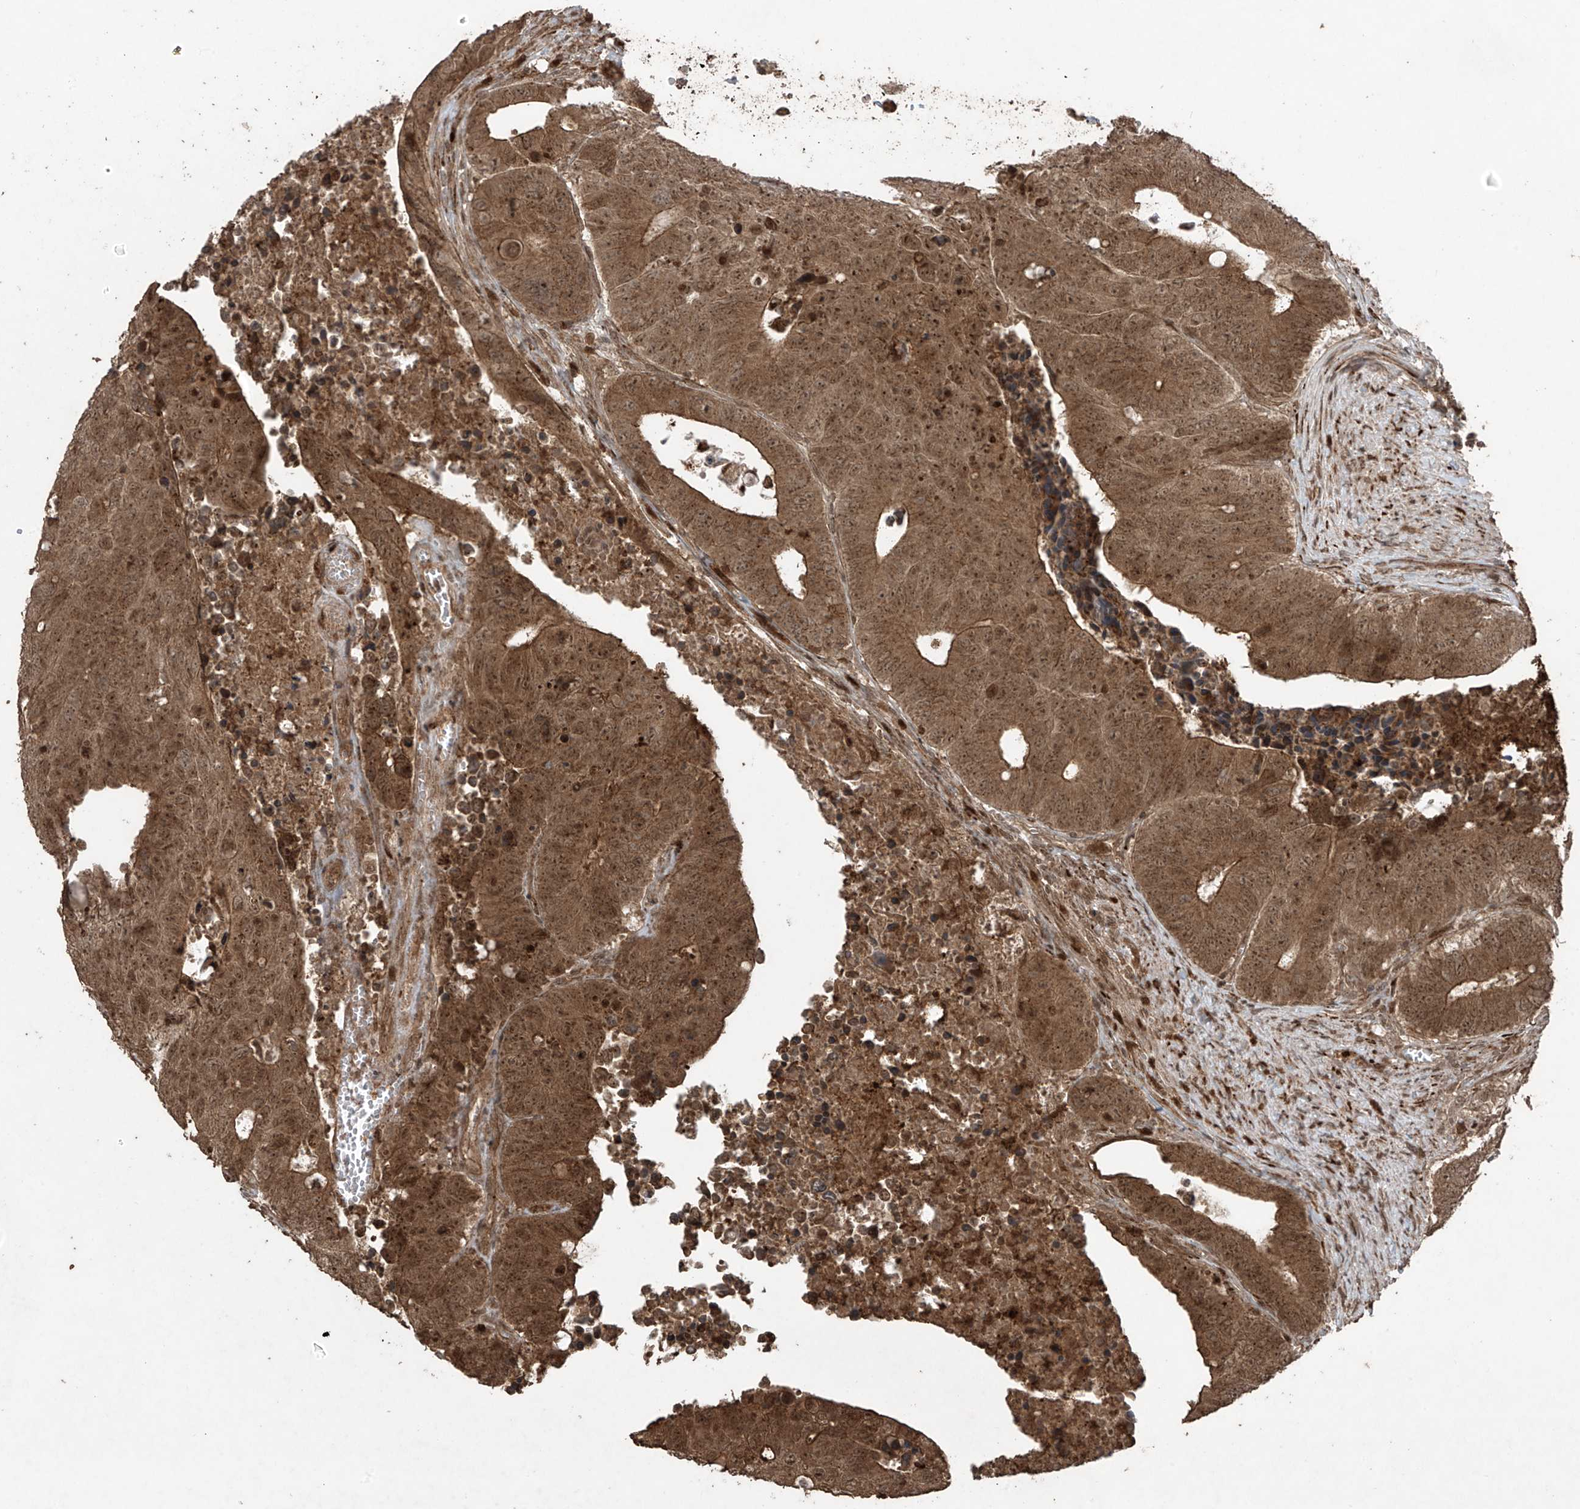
{"staining": {"intensity": "moderate", "quantity": ">75%", "location": "cytoplasmic/membranous,nuclear"}, "tissue": "colorectal cancer", "cell_type": "Tumor cells", "image_type": "cancer", "snomed": [{"axis": "morphology", "description": "Adenocarcinoma, NOS"}, {"axis": "topography", "description": "Colon"}], "caption": "This is an image of IHC staining of colorectal adenocarcinoma, which shows moderate positivity in the cytoplasmic/membranous and nuclear of tumor cells.", "gene": "PGPEP1", "patient": {"sex": "male", "age": 87}}